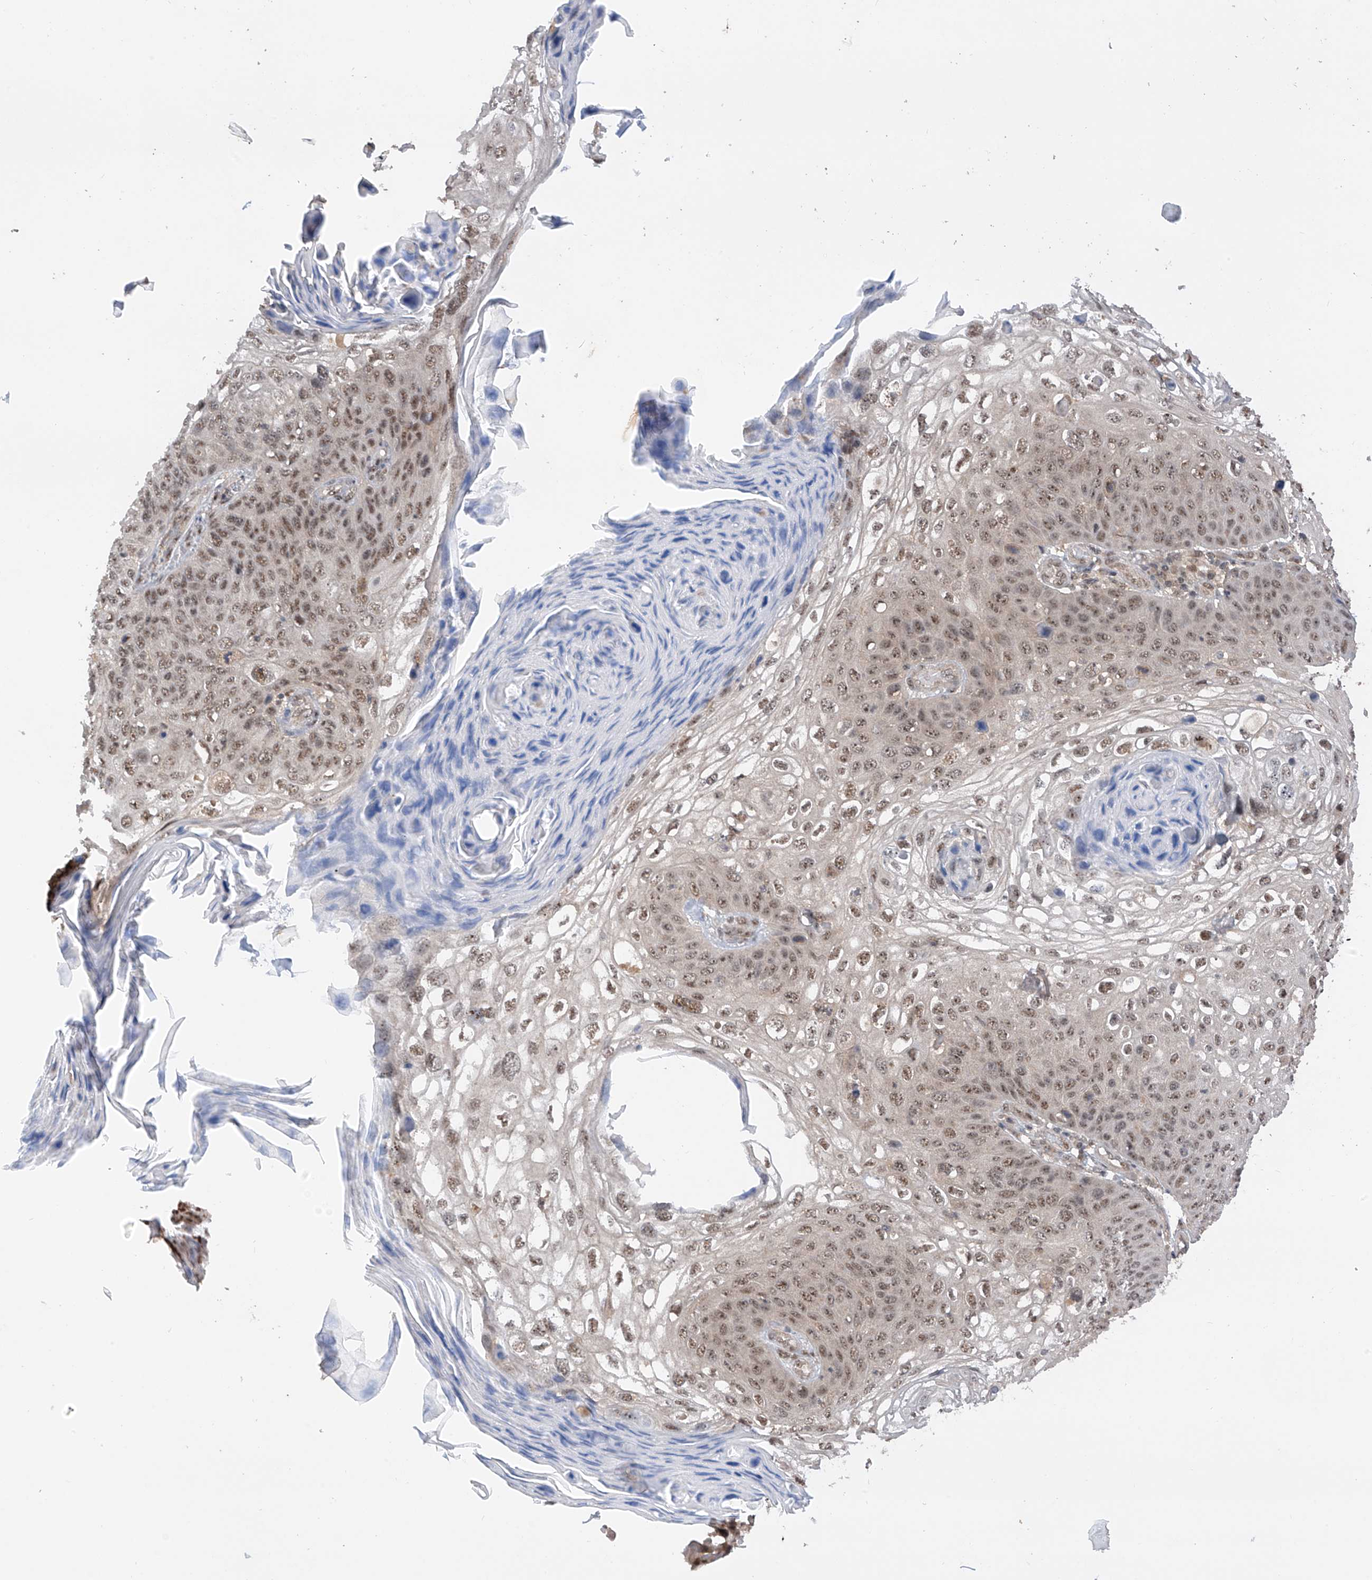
{"staining": {"intensity": "weak", "quantity": ">75%", "location": "nuclear"}, "tissue": "skin cancer", "cell_type": "Tumor cells", "image_type": "cancer", "snomed": [{"axis": "morphology", "description": "Squamous cell carcinoma, NOS"}, {"axis": "topography", "description": "Skin"}], "caption": "A high-resolution histopathology image shows IHC staining of skin squamous cell carcinoma, which shows weak nuclear expression in about >75% of tumor cells.", "gene": "RPAIN", "patient": {"sex": "female", "age": 90}}